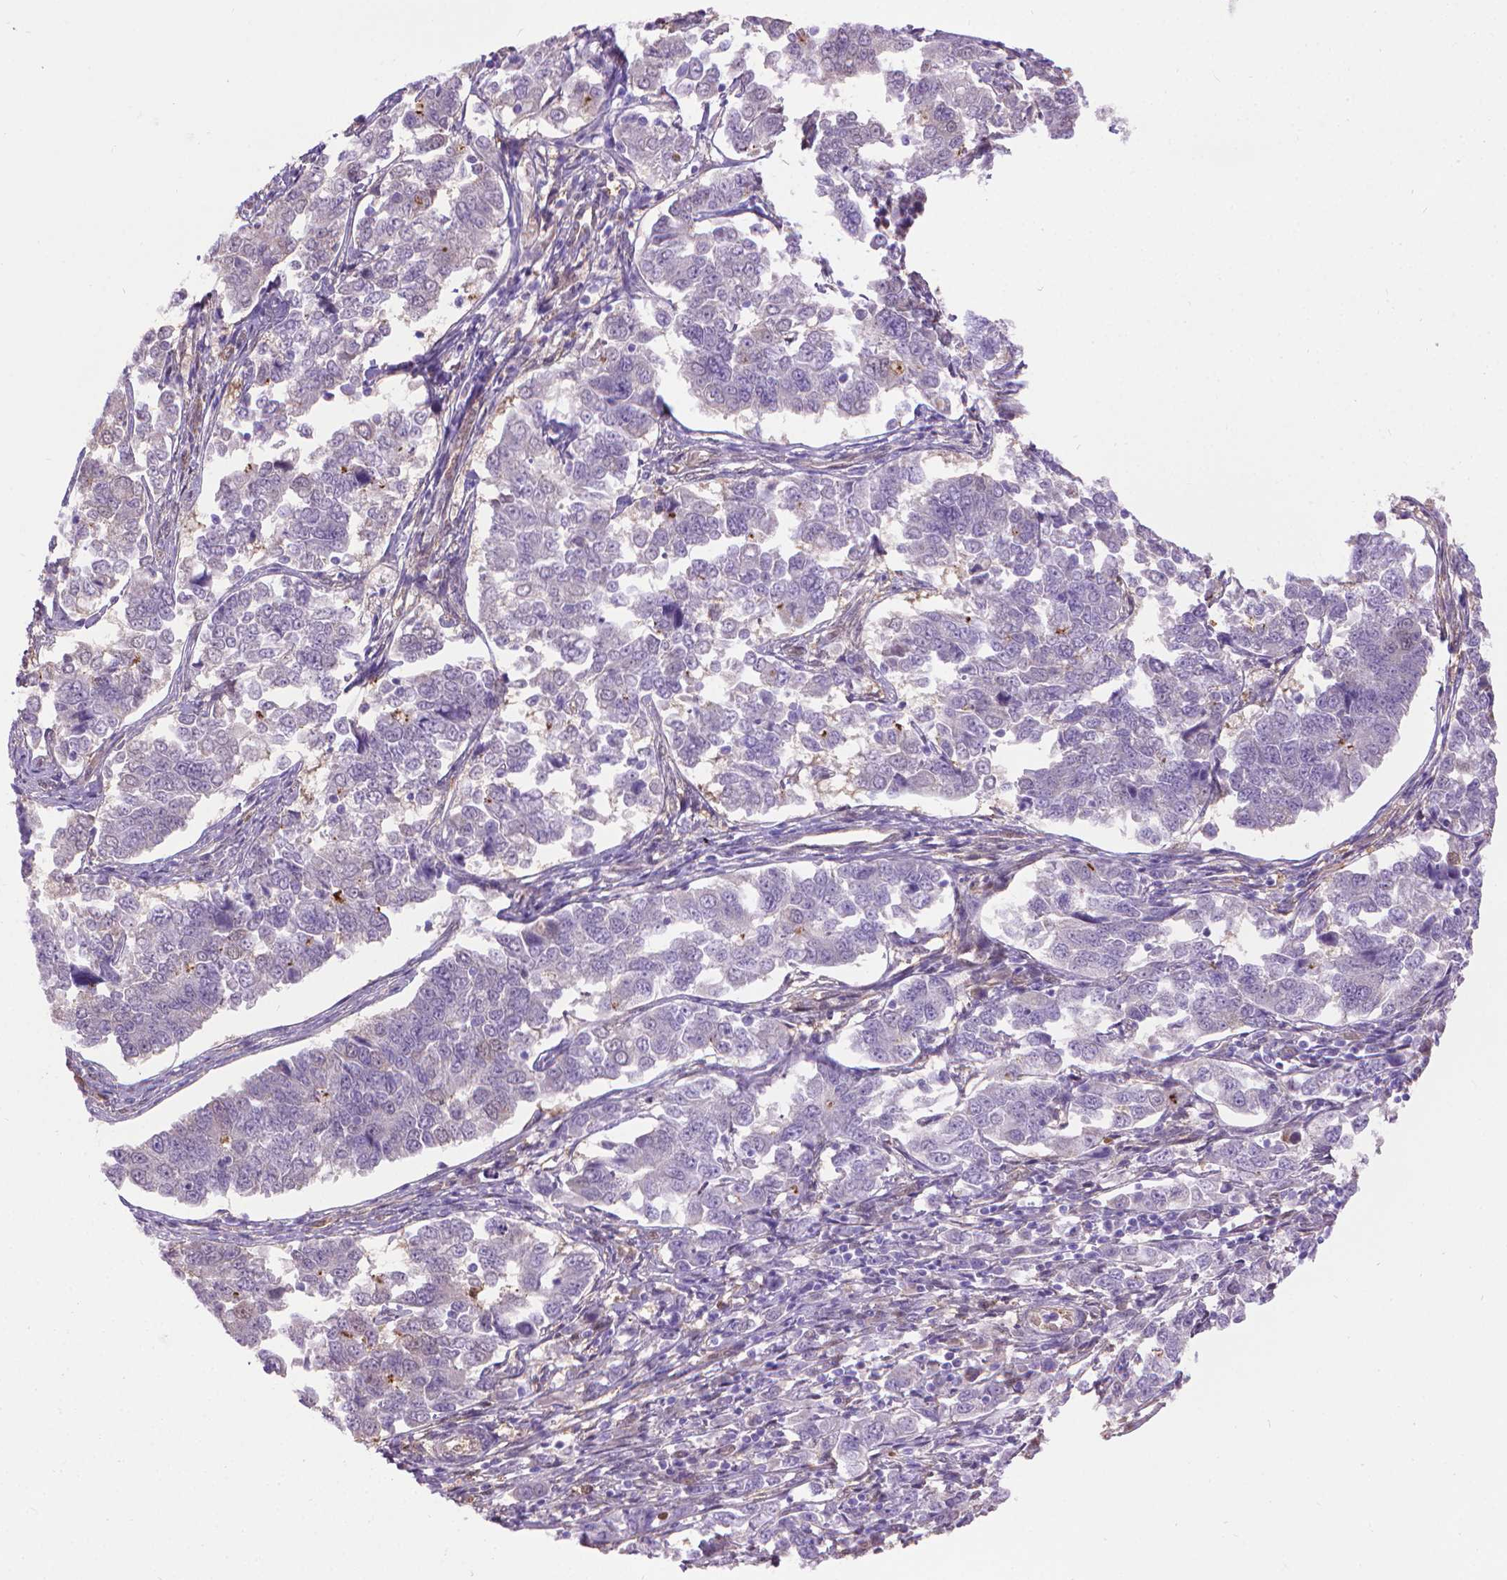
{"staining": {"intensity": "negative", "quantity": "none", "location": "none"}, "tissue": "endometrial cancer", "cell_type": "Tumor cells", "image_type": "cancer", "snomed": [{"axis": "morphology", "description": "Adenocarcinoma, NOS"}, {"axis": "topography", "description": "Endometrium"}], "caption": "Immunohistochemistry photomicrograph of human endometrial cancer stained for a protein (brown), which reveals no staining in tumor cells.", "gene": "CLIC4", "patient": {"sex": "female", "age": 43}}